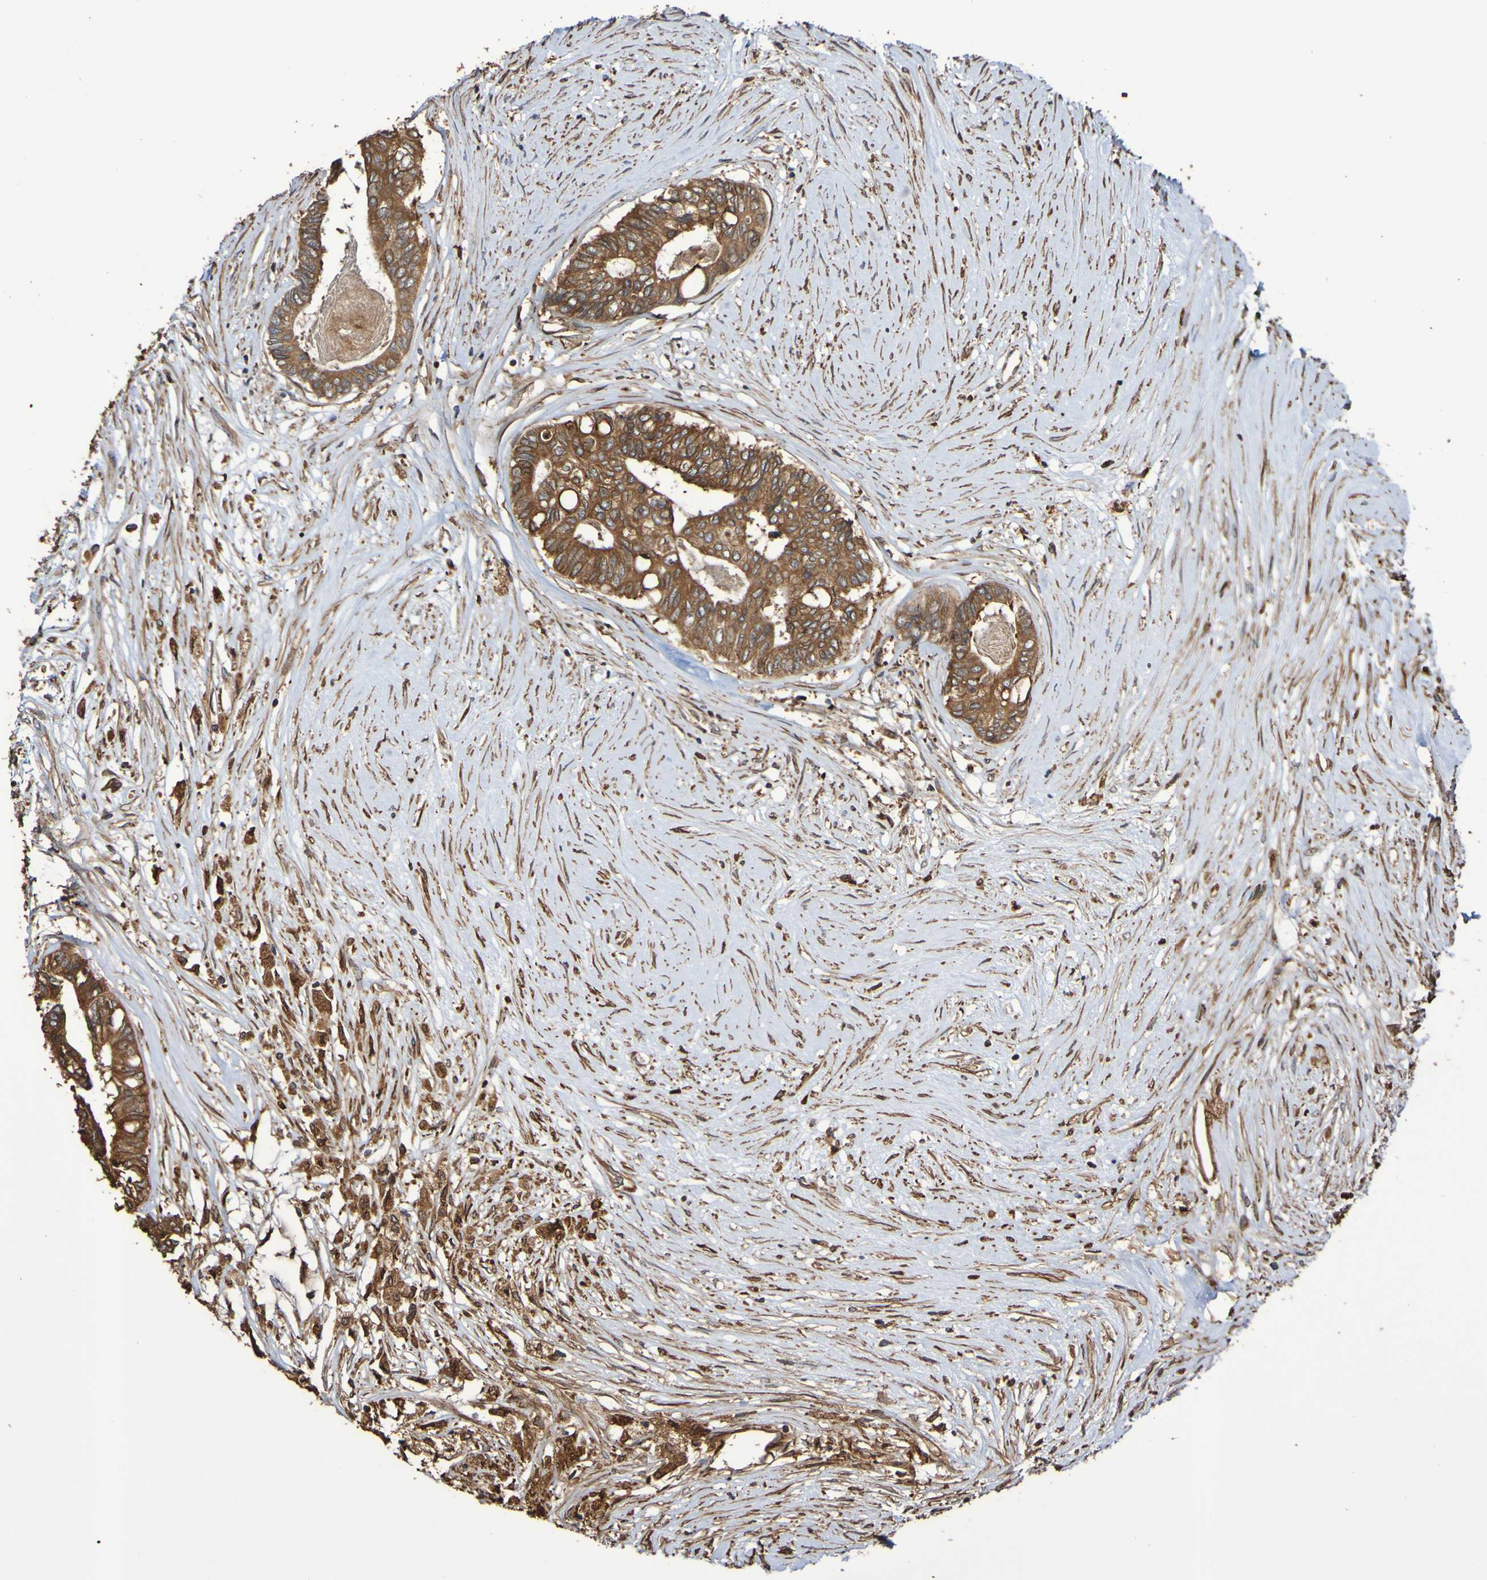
{"staining": {"intensity": "moderate", "quantity": ">75%", "location": "cytoplasmic/membranous"}, "tissue": "colorectal cancer", "cell_type": "Tumor cells", "image_type": "cancer", "snomed": [{"axis": "morphology", "description": "Adenocarcinoma, NOS"}, {"axis": "topography", "description": "Rectum"}], "caption": "High-magnification brightfield microscopy of colorectal cancer stained with DAB (brown) and counterstained with hematoxylin (blue). tumor cells exhibit moderate cytoplasmic/membranous expression is seen in approximately>75% of cells.", "gene": "RAB11A", "patient": {"sex": "male", "age": 63}}